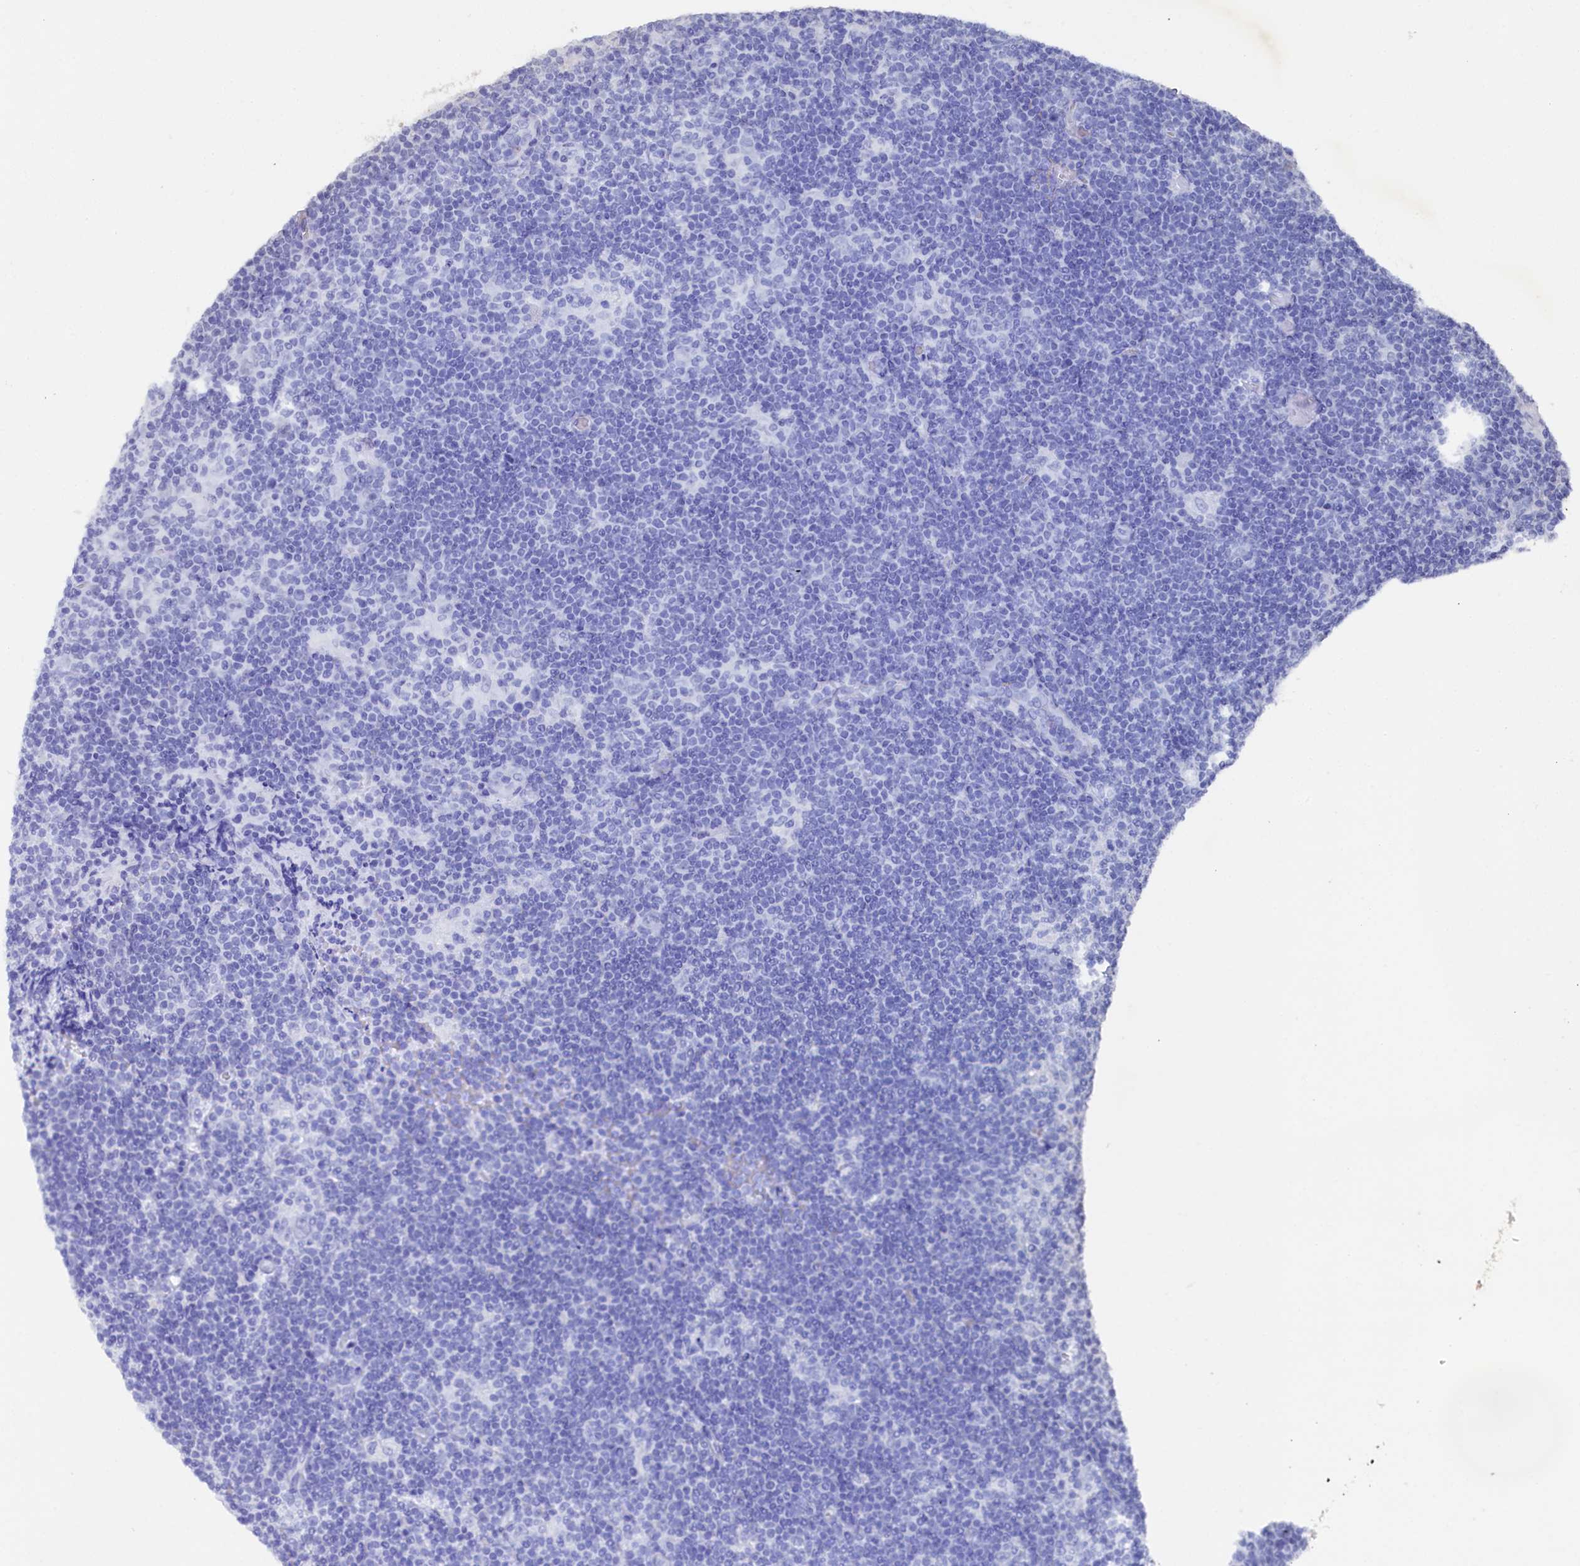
{"staining": {"intensity": "moderate", "quantity": "25%-75%", "location": "nuclear"}, "tissue": "lymphoma", "cell_type": "Tumor cells", "image_type": "cancer", "snomed": [{"axis": "morphology", "description": "Hodgkin's disease, NOS"}, {"axis": "topography", "description": "Lymph node"}], "caption": "The photomicrograph reveals staining of Hodgkin's disease, revealing moderate nuclear protein expression (brown color) within tumor cells.", "gene": "TIGD4", "patient": {"sex": "female", "age": 57}}